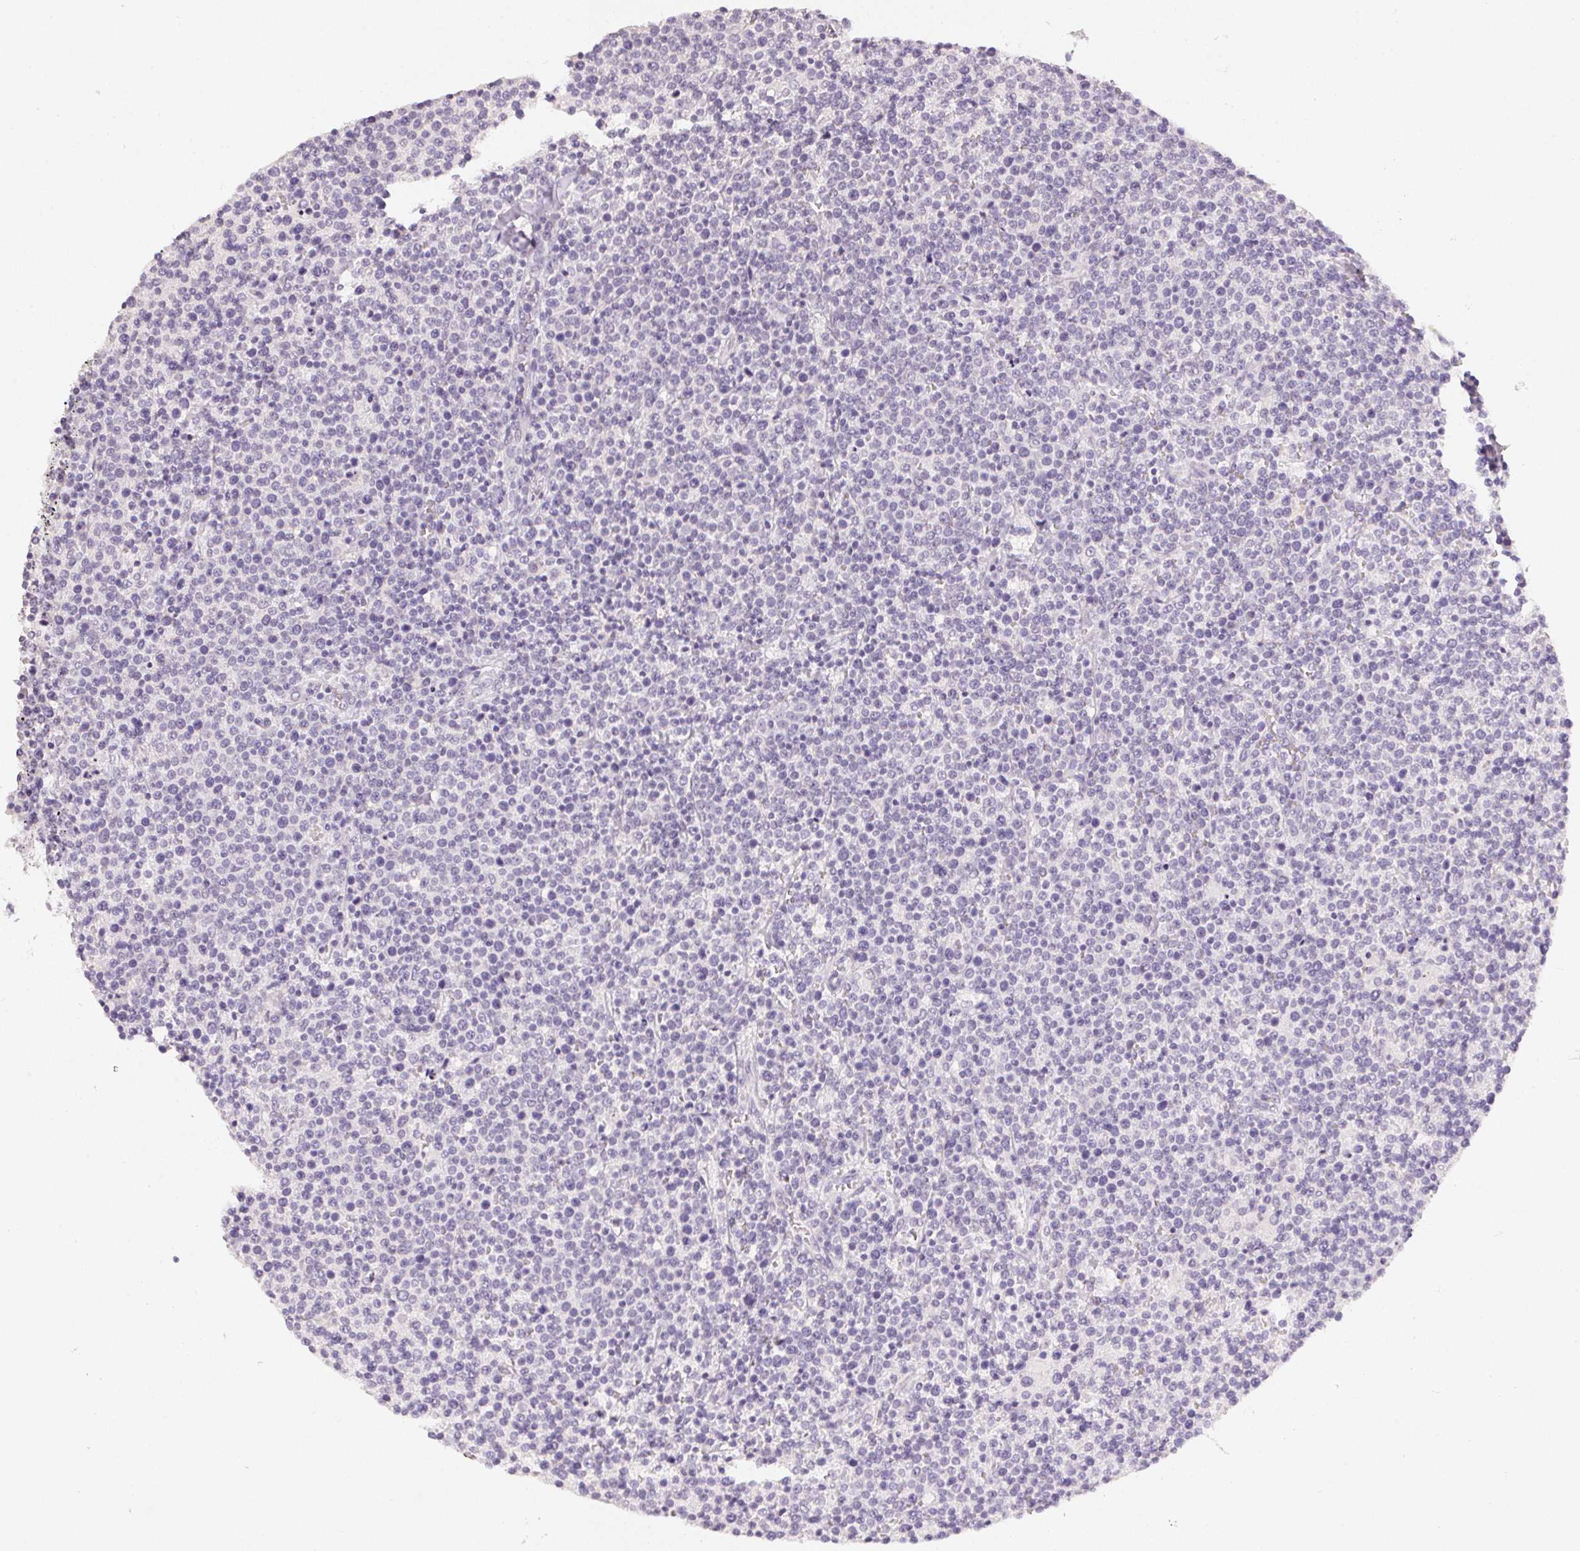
{"staining": {"intensity": "negative", "quantity": "none", "location": "none"}, "tissue": "lymphoma", "cell_type": "Tumor cells", "image_type": "cancer", "snomed": [{"axis": "morphology", "description": "Malignant lymphoma, non-Hodgkin's type, High grade"}, {"axis": "topography", "description": "Lymph node"}], "caption": "High magnification brightfield microscopy of malignant lymphoma, non-Hodgkin's type (high-grade) stained with DAB (3,3'-diaminobenzidine) (brown) and counterstained with hematoxylin (blue): tumor cells show no significant expression. (DAB (3,3'-diaminobenzidine) IHC with hematoxylin counter stain).", "gene": "PPY", "patient": {"sex": "male", "age": 61}}